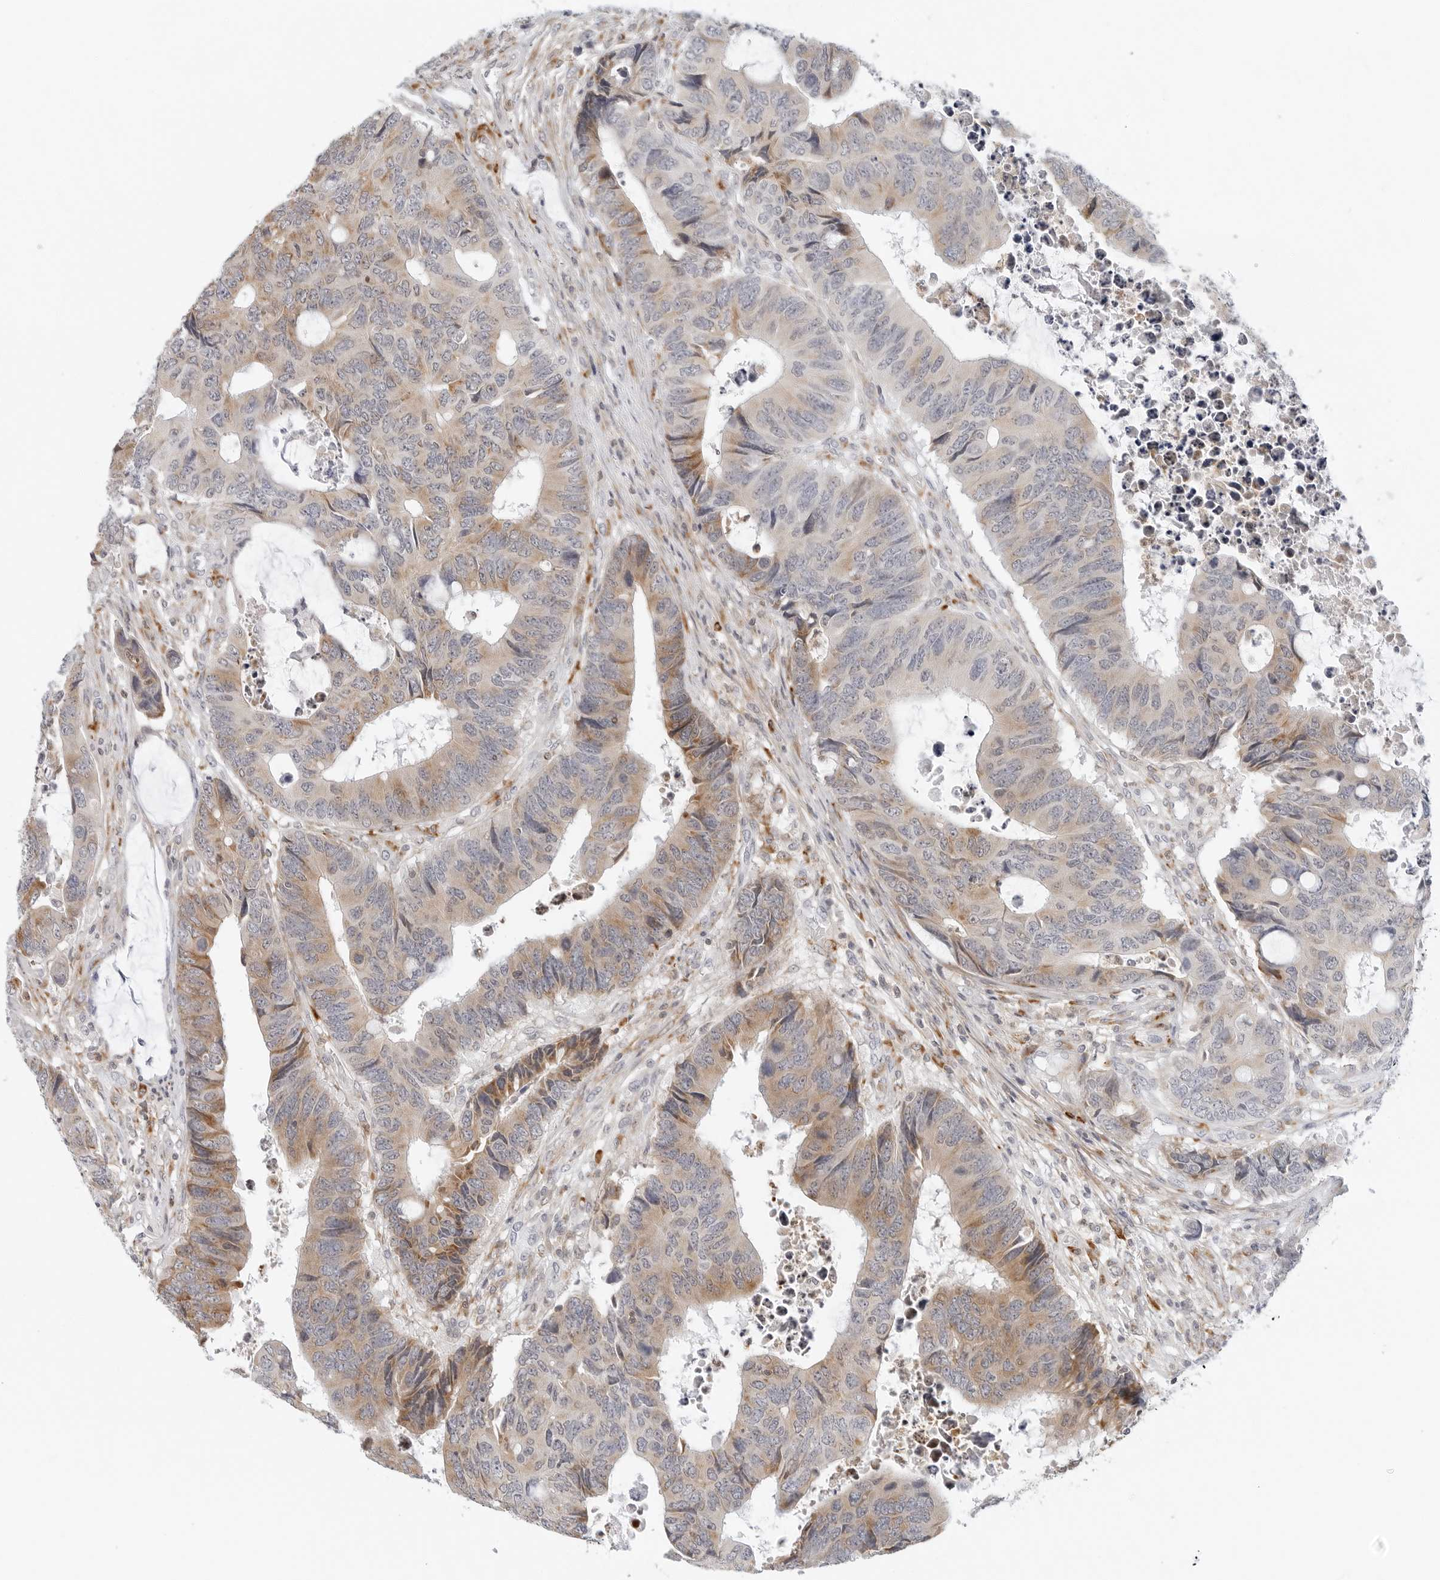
{"staining": {"intensity": "weak", "quantity": "25%-75%", "location": "cytoplasmic/membranous"}, "tissue": "colorectal cancer", "cell_type": "Tumor cells", "image_type": "cancer", "snomed": [{"axis": "morphology", "description": "Adenocarcinoma, NOS"}, {"axis": "topography", "description": "Rectum"}], "caption": "Immunohistochemistry of human colorectal cancer (adenocarcinoma) shows low levels of weak cytoplasmic/membranous staining in about 25%-75% of tumor cells.", "gene": "C1QTNF1", "patient": {"sex": "male", "age": 84}}